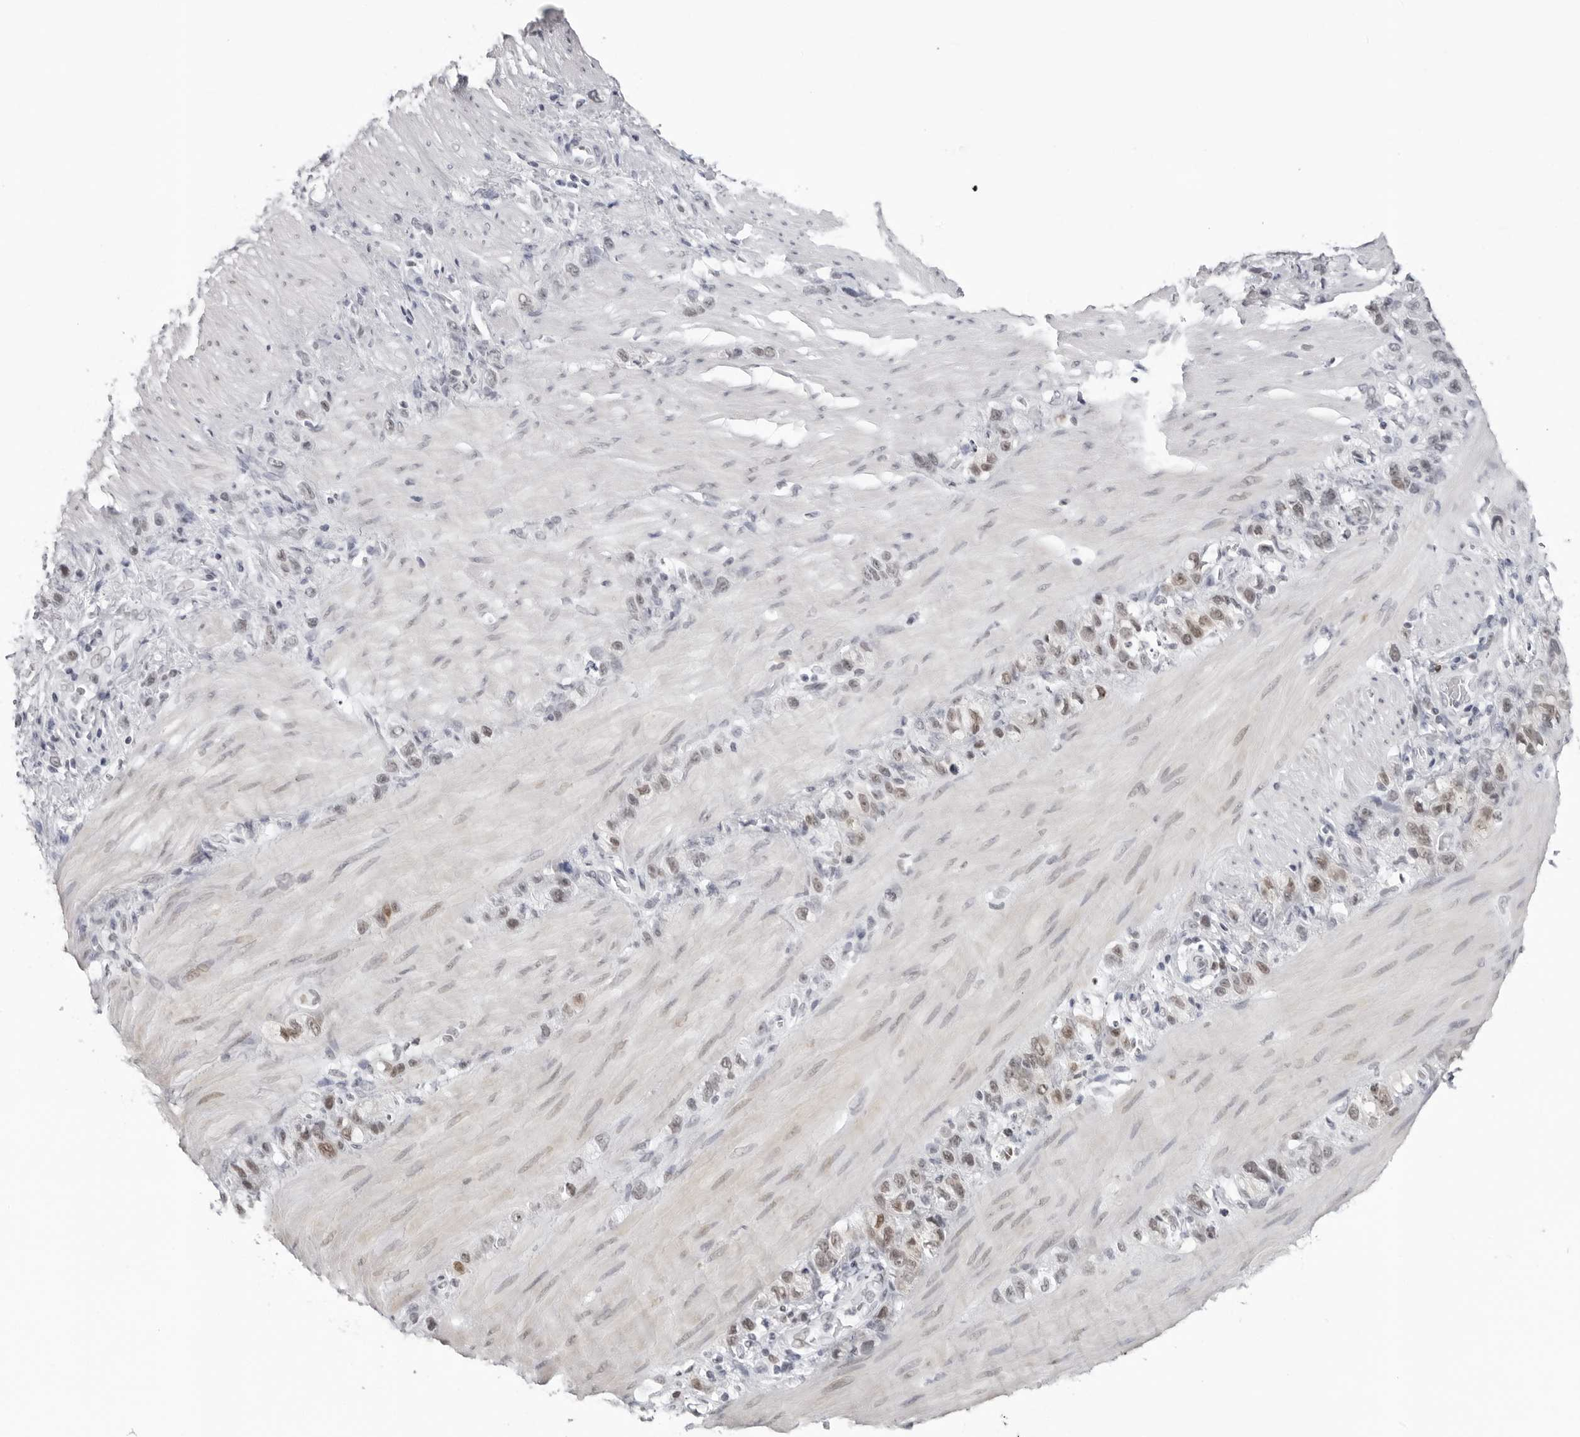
{"staining": {"intensity": "weak", "quantity": "25%-75%", "location": "nuclear"}, "tissue": "stomach cancer", "cell_type": "Tumor cells", "image_type": "cancer", "snomed": [{"axis": "morphology", "description": "Normal tissue, NOS"}, {"axis": "morphology", "description": "Adenocarcinoma, NOS"}, {"axis": "morphology", "description": "Adenocarcinoma, High grade"}, {"axis": "topography", "description": "Stomach, upper"}, {"axis": "topography", "description": "Stomach"}], "caption": "High-power microscopy captured an IHC image of stomach cancer, revealing weak nuclear positivity in approximately 25%-75% of tumor cells.", "gene": "ESPN", "patient": {"sex": "female", "age": 65}}